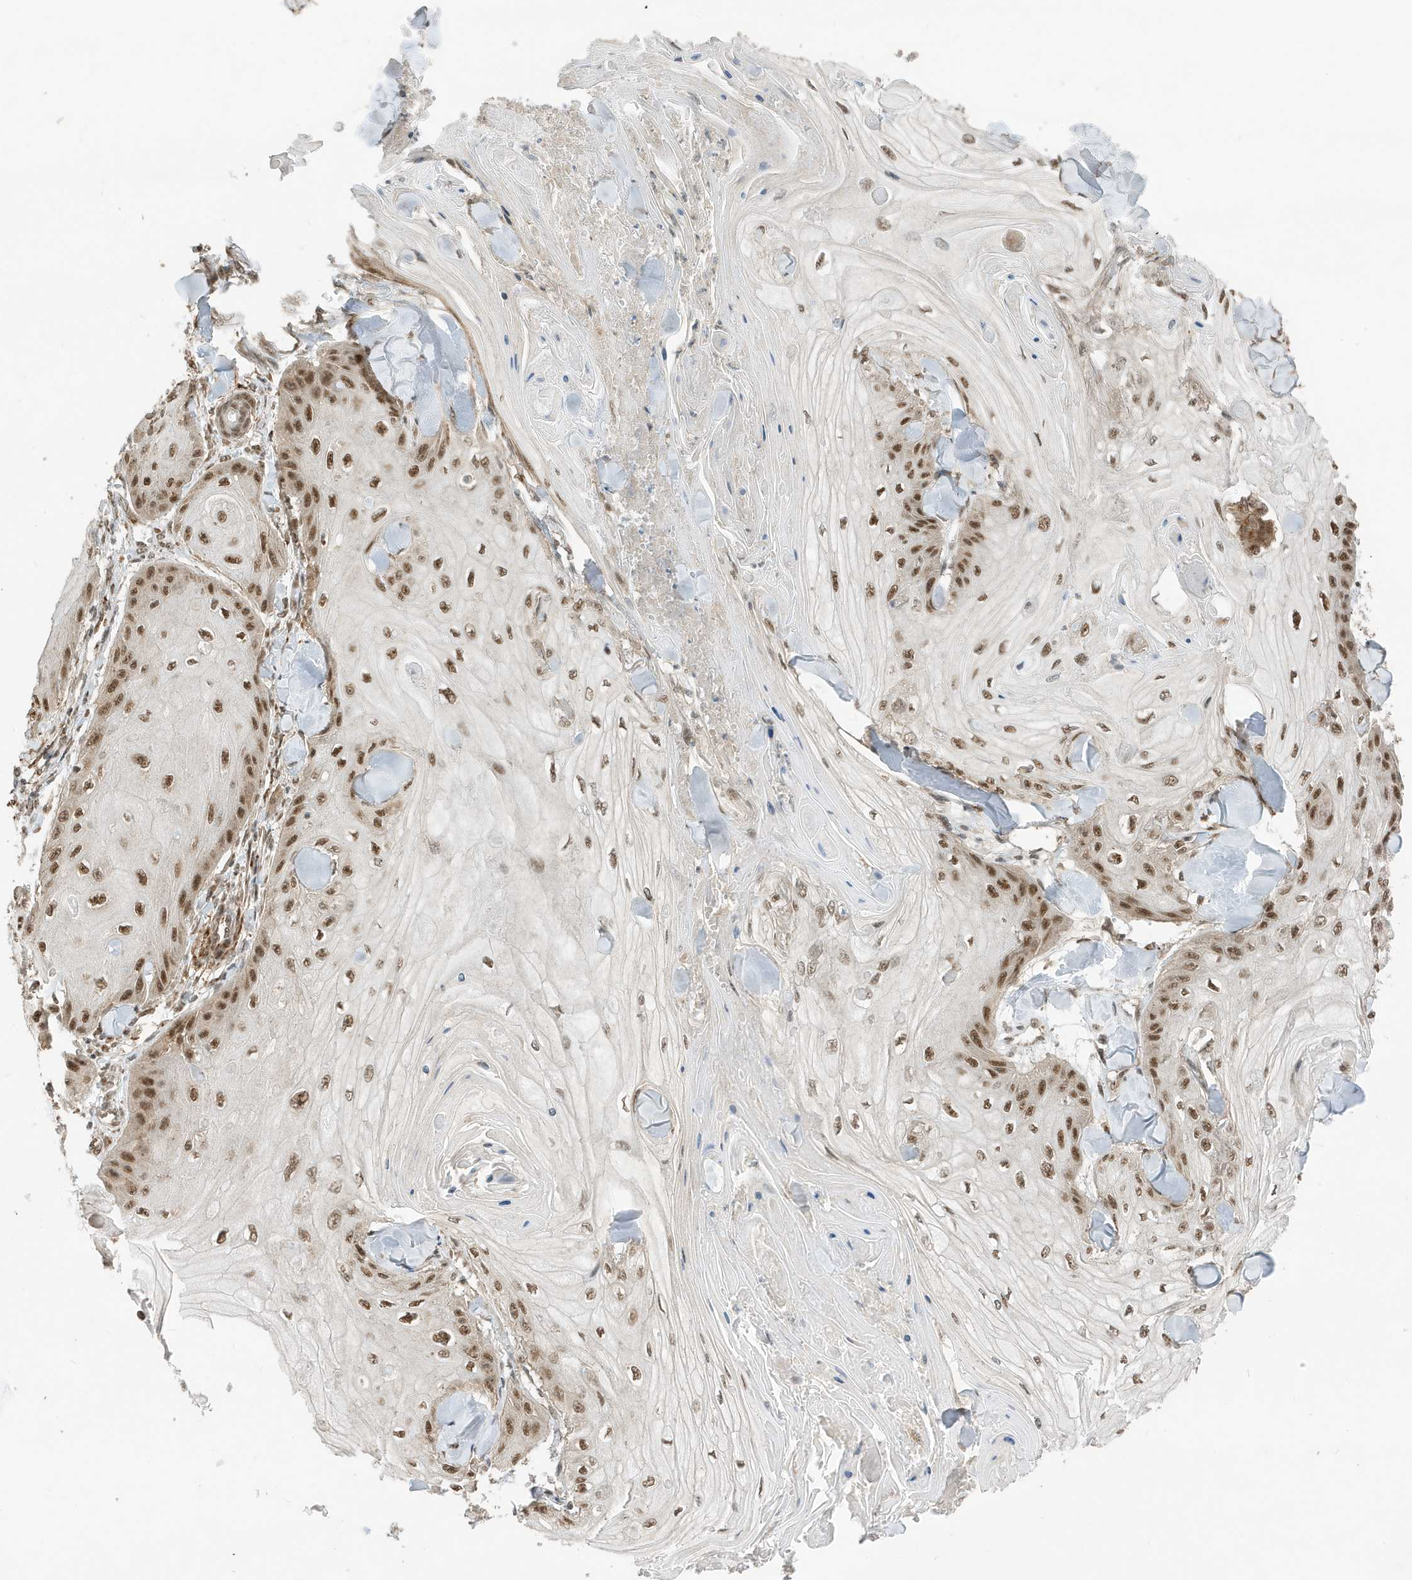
{"staining": {"intensity": "moderate", "quantity": ">75%", "location": "nuclear"}, "tissue": "skin cancer", "cell_type": "Tumor cells", "image_type": "cancer", "snomed": [{"axis": "morphology", "description": "Squamous cell carcinoma, NOS"}, {"axis": "topography", "description": "Skin"}], "caption": "Skin cancer stained with a brown dye displays moderate nuclear positive positivity in approximately >75% of tumor cells.", "gene": "MAST3", "patient": {"sex": "male", "age": 74}}